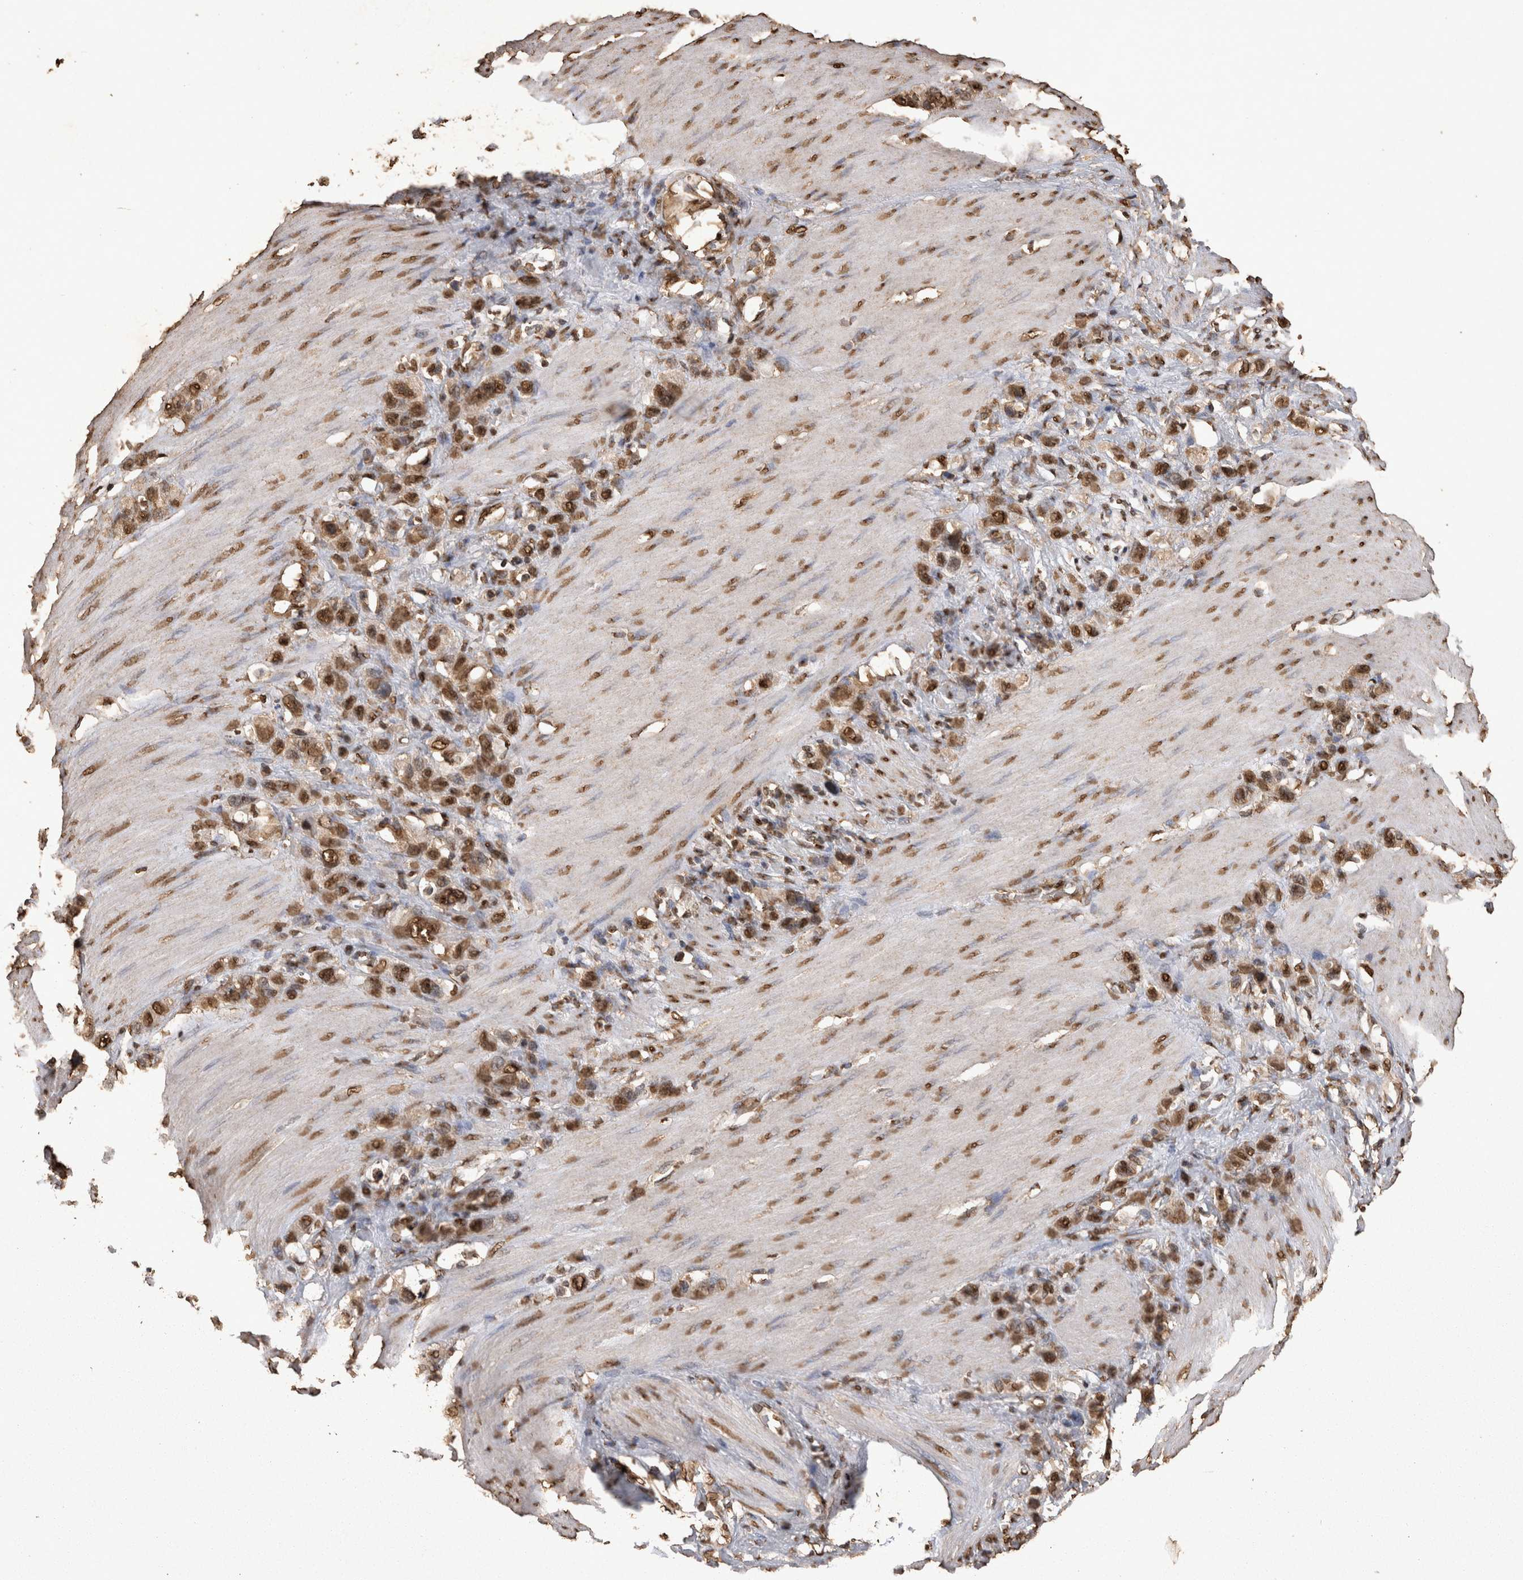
{"staining": {"intensity": "moderate", "quantity": ">75%", "location": "nuclear"}, "tissue": "stomach cancer", "cell_type": "Tumor cells", "image_type": "cancer", "snomed": [{"axis": "morphology", "description": "Adenocarcinoma, NOS"}, {"axis": "morphology", "description": "Adenocarcinoma, High grade"}, {"axis": "topography", "description": "Stomach, upper"}, {"axis": "topography", "description": "Stomach, lower"}], "caption": "Moderate nuclear protein positivity is present in about >75% of tumor cells in stomach adenocarcinoma (high-grade).", "gene": "OAS2", "patient": {"sex": "female", "age": 65}}